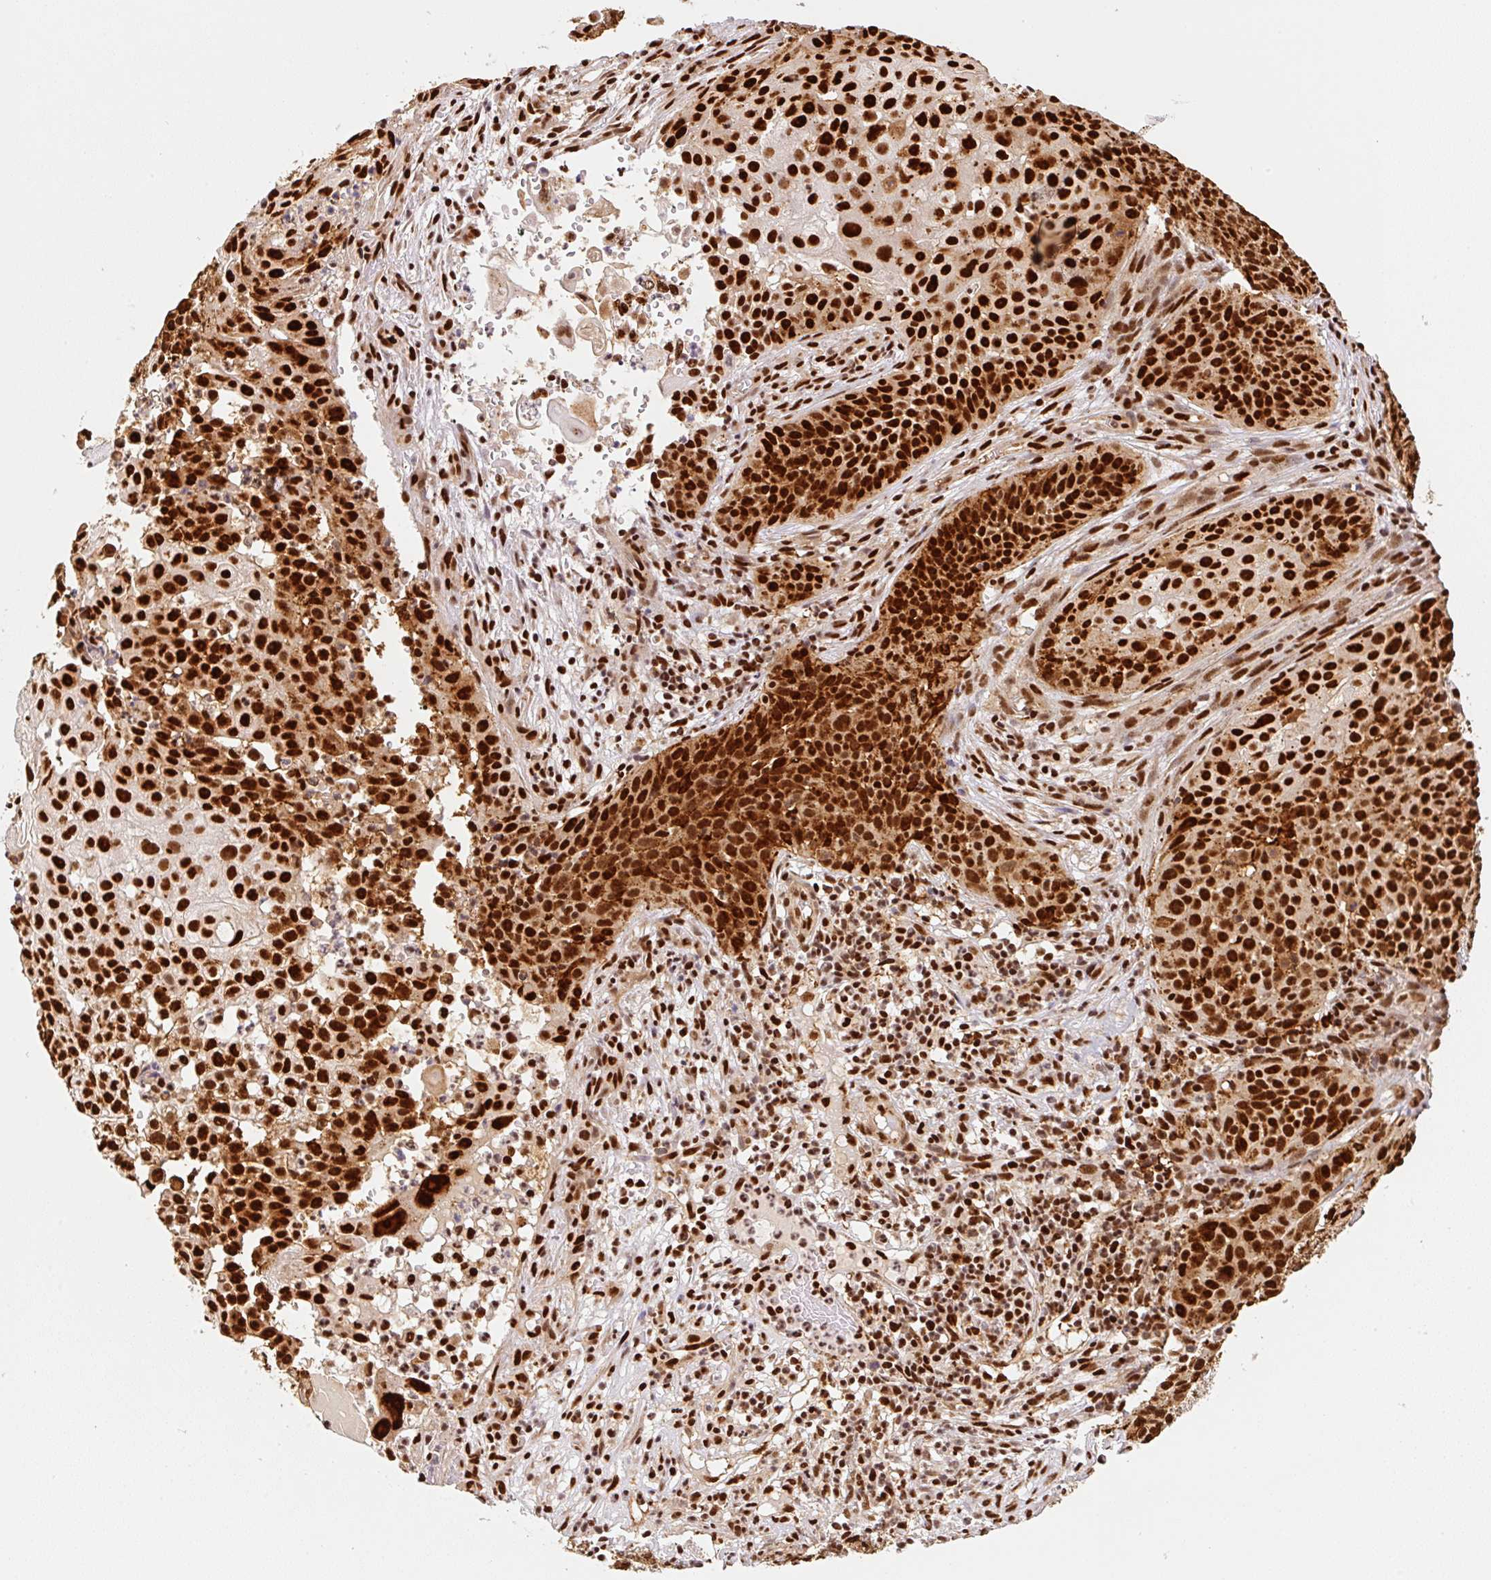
{"staining": {"intensity": "strong", "quantity": ">75%", "location": "nuclear"}, "tissue": "skin cancer", "cell_type": "Tumor cells", "image_type": "cancer", "snomed": [{"axis": "morphology", "description": "Squamous cell carcinoma, NOS"}, {"axis": "topography", "description": "Skin"}], "caption": "Immunohistochemical staining of skin cancer exhibits high levels of strong nuclear protein positivity in approximately >75% of tumor cells.", "gene": "GPR139", "patient": {"sex": "male", "age": 24}}